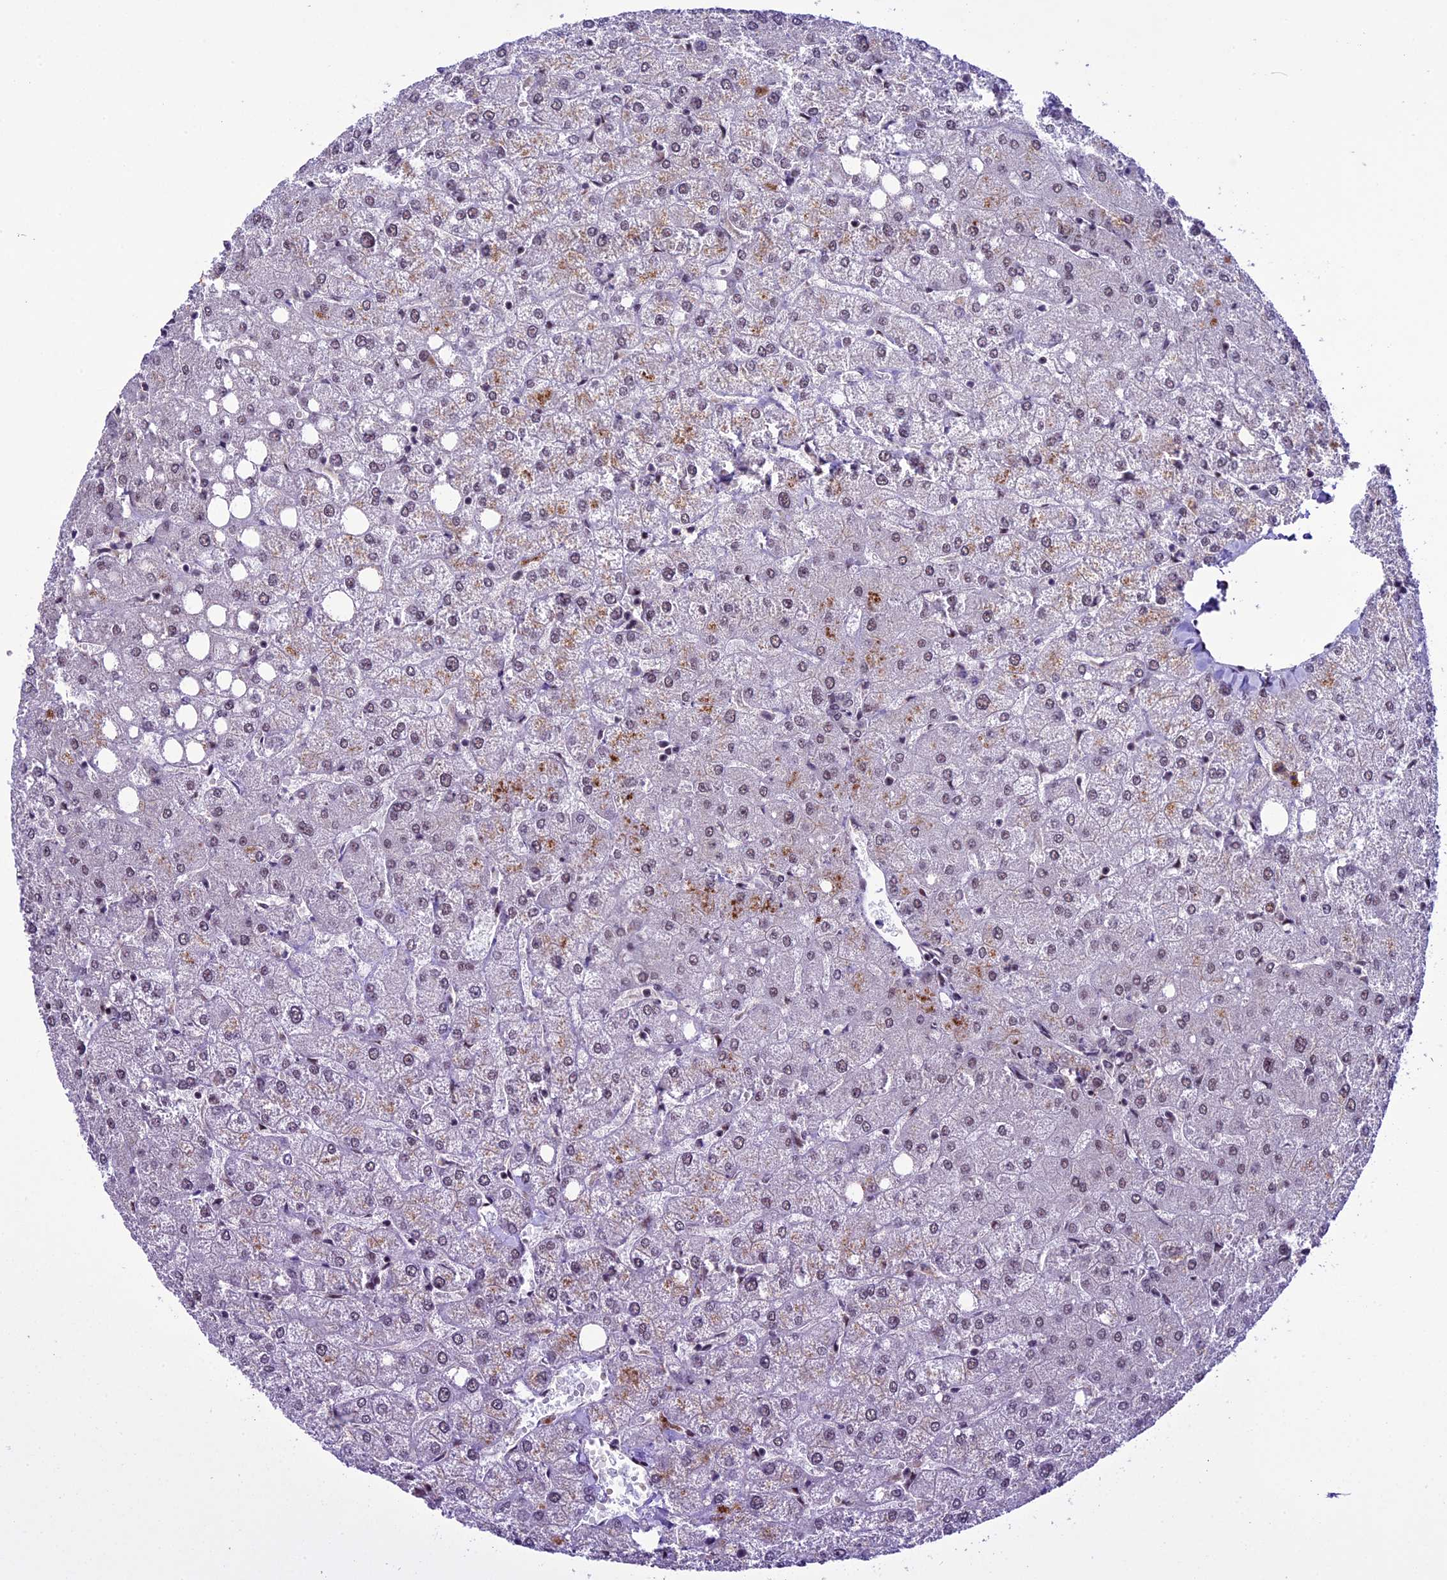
{"staining": {"intensity": "negative", "quantity": "none", "location": "none"}, "tissue": "liver", "cell_type": "Cholangiocytes", "image_type": "normal", "snomed": [{"axis": "morphology", "description": "Normal tissue, NOS"}, {"axis": "topography", "description": "Liver"}], "caption": "Liver was stained to show a protein in brown. There is no significant staining in cholangiocytes. Brightfield microscopy of IHC stained with DAB (3,3'-diaminobenzidine) (brown) and hematoxylin (blue), captured at high magnification.", "gene": "TCP11L2", "patient": {"sex": "female", "age": 54}}